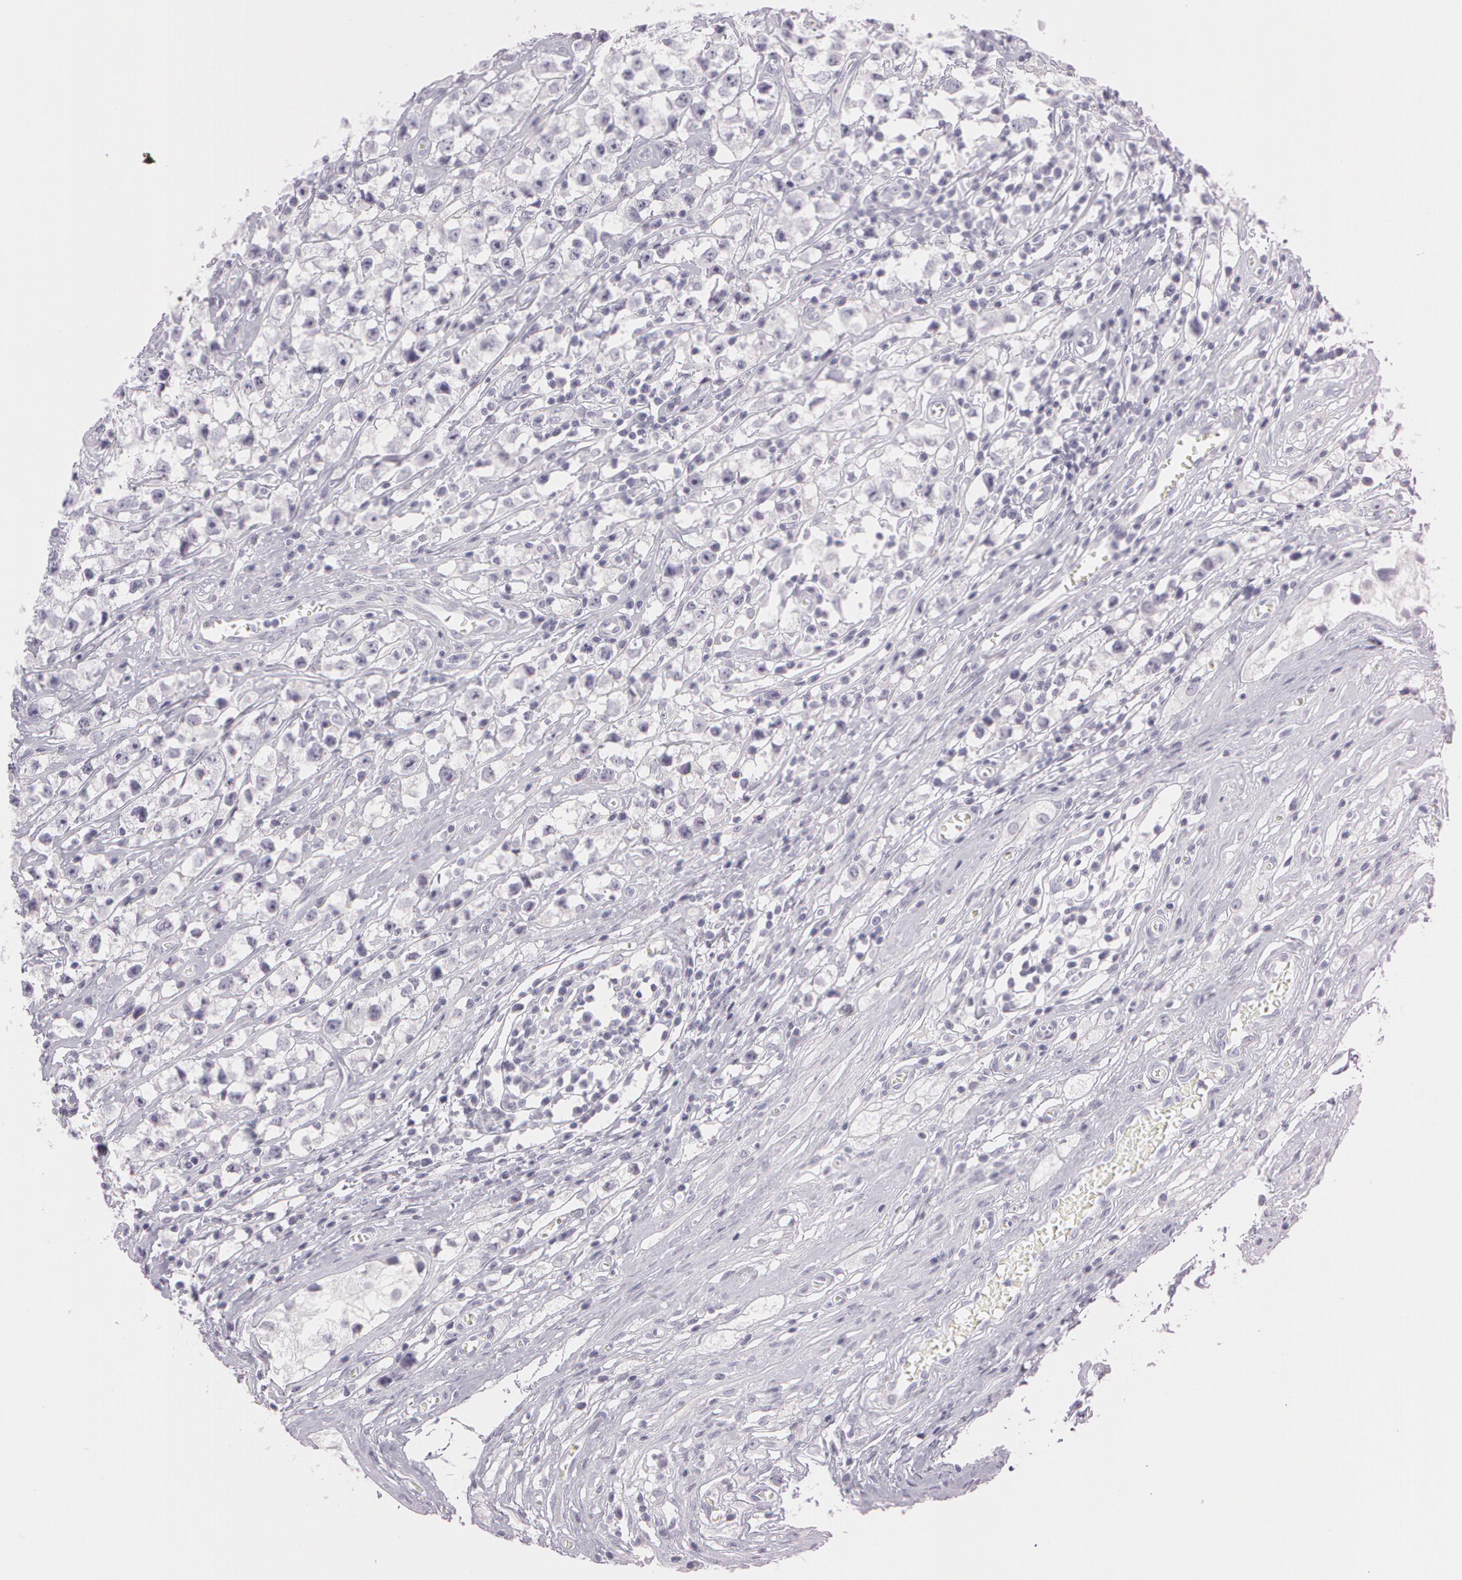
{"staining": {"intensity": "negative", "quantity": "none", "location": "none"}, "tissue": "testis cancer", "cell_type": "Tumor cells", "image_type": "cancer", "snomed": [{"axis": "morphology", "description": "Seminoma, NOS"}, {"axis": "topography", "description": "Testis"}], "caption": "Human seminoma (testis) stained for a protein using immunohistochemistry (IHC) demonstrates no staining in tumor cells.", "gene": "OTC", "patient": {"sex": "male", "age": 35}}